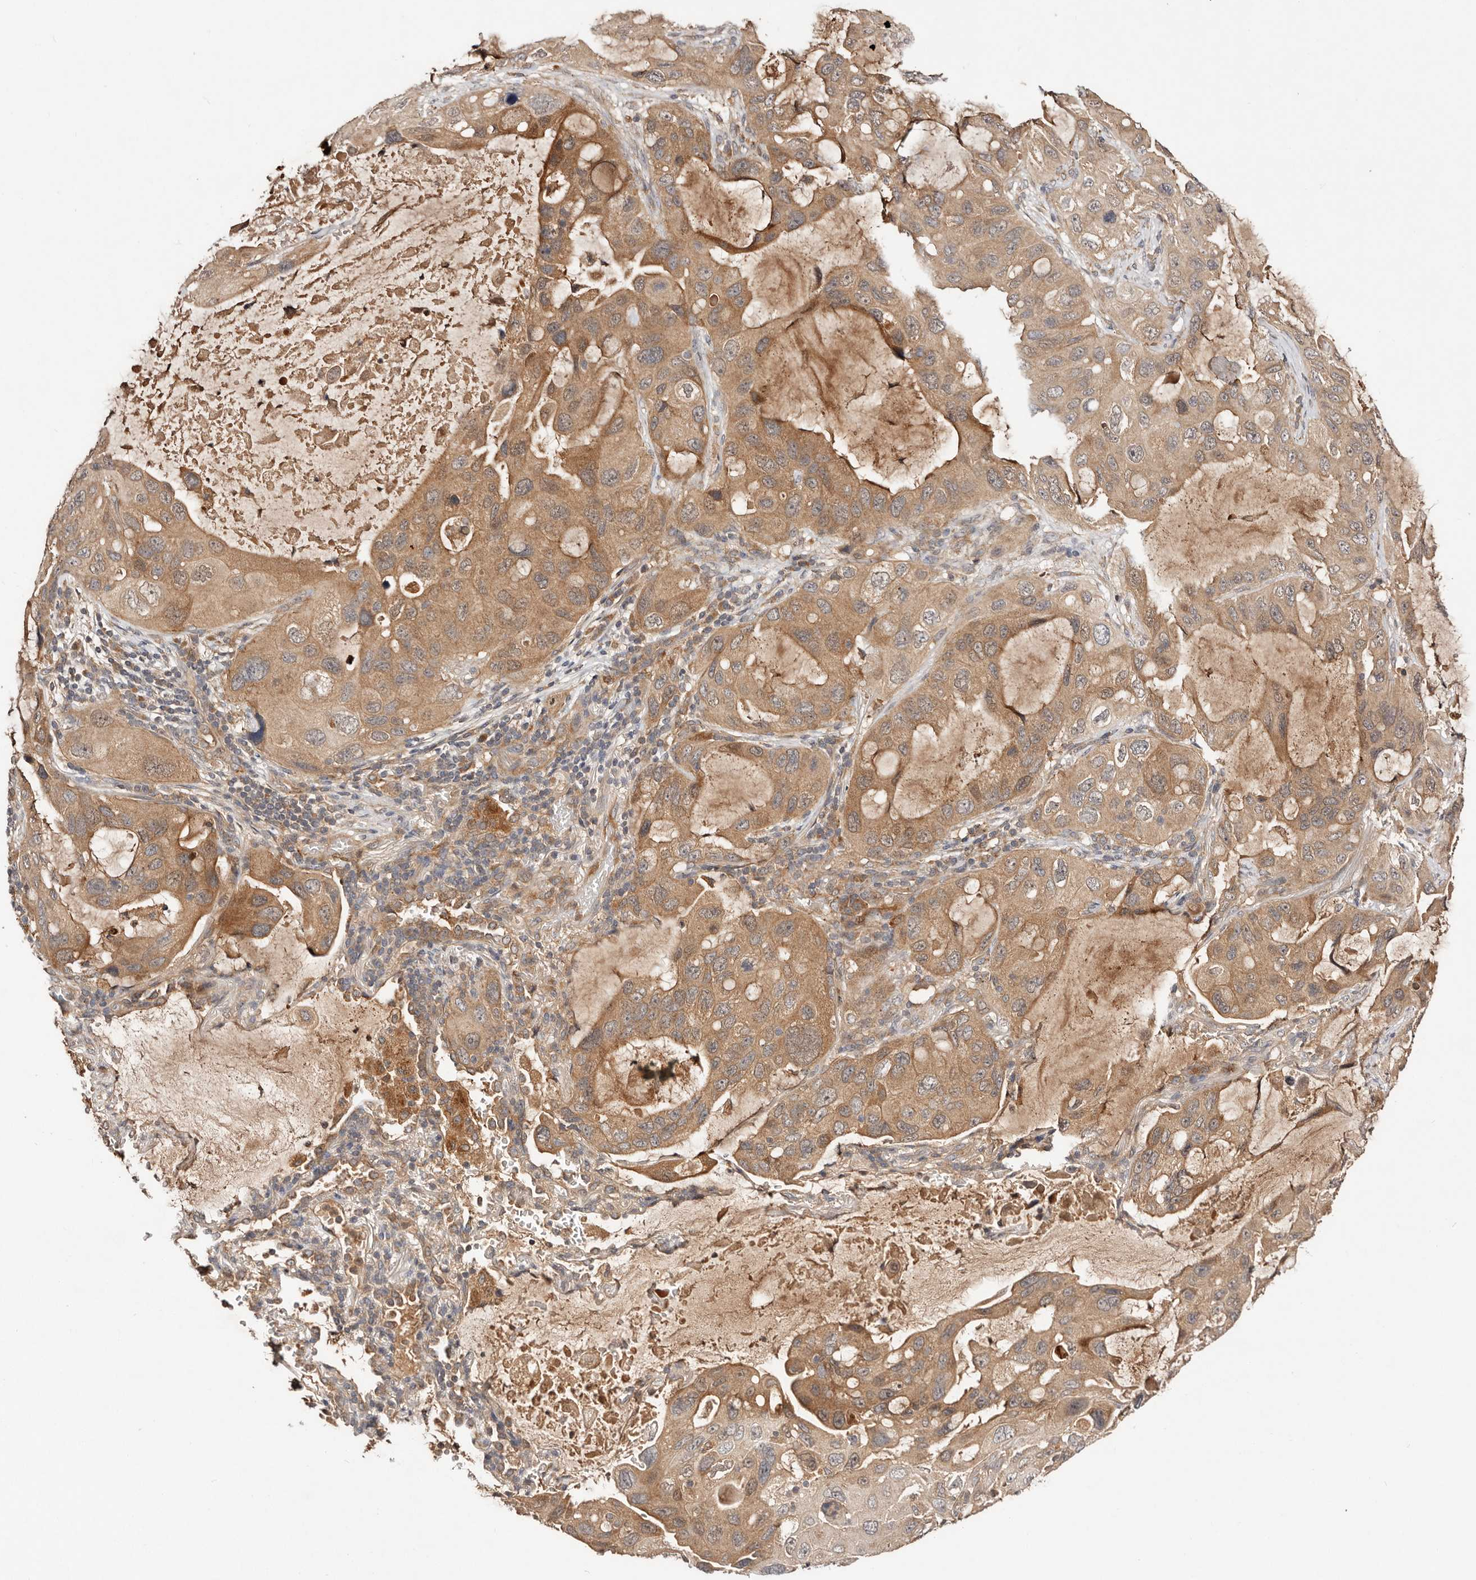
{"staining": {"intensity": "moderate", "quantity": ">75%", "location": "cytoplasmic/membranous"}, "tissue": "lung cancer", "cell_type": "Tumor cells", "image_type": "cancer", "snomed": [{"axis": "morphology", "description": "Squamous cell carcinoma, NOS"}, {"axis": "topography", "description": "Lung"}], "caption": "Lung cancer (squamous cell carcinoma) stained with immunohistochemistry (IHC) reveals moderate cytoplasmic/membranous positivity in approximately >75% of tumor cells.", "gene": "PKIB", "patient": {"sex": "female", "age": 73}}